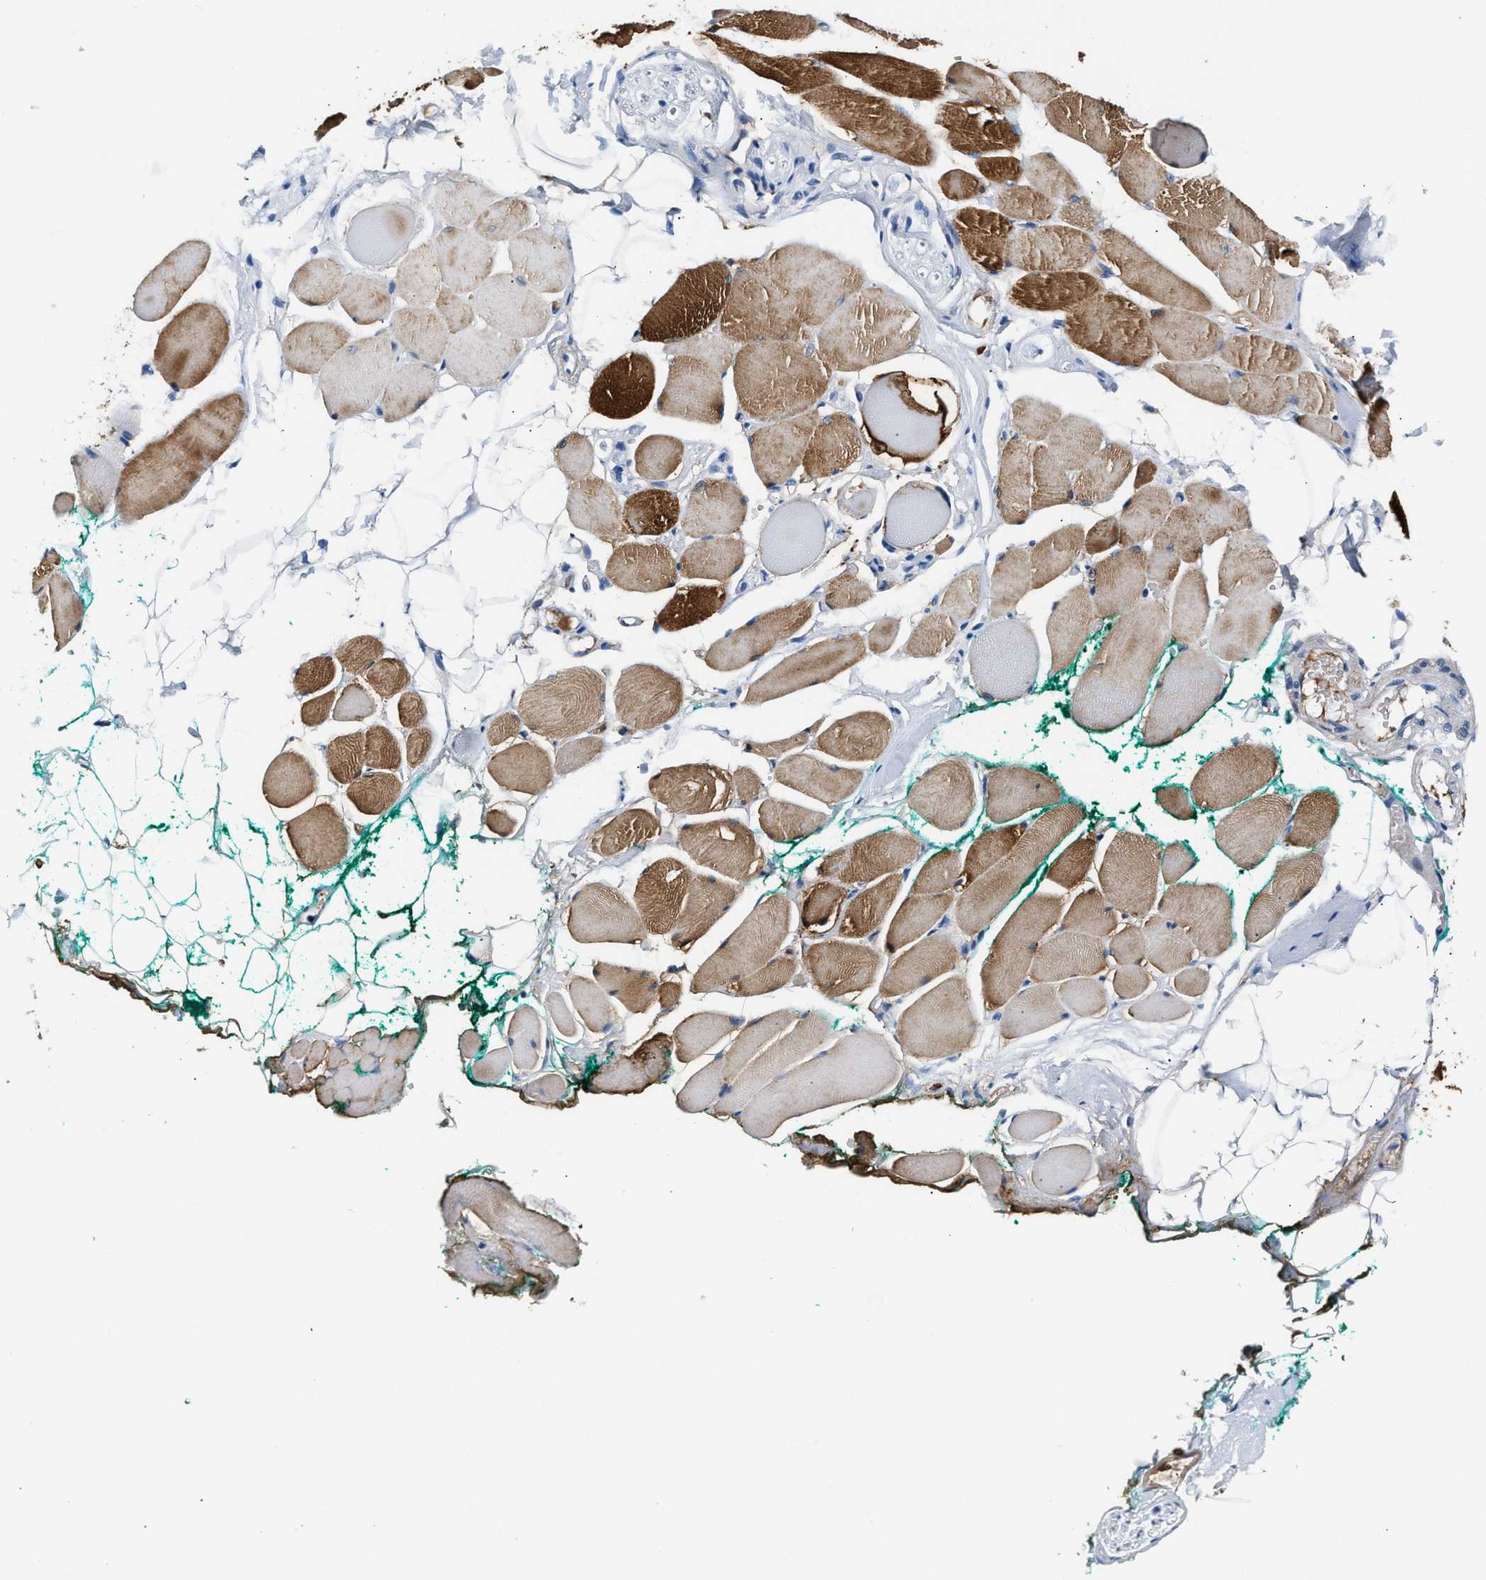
{"staining": {"intensity": "strong", "quantity": ">75%", "location": "cytoplasmic/membranous"}, "tissue": "skeletal muscle", "cell_type": "Myocytes", "image_type": "normal", "snomed": [{"axis": "morphology", "description": "Normal tissue, NOS"}, {"axis": "topography", "description": "Skeletal muscle"}, {"axis": "topography", "description": "Peripheral nerve tissue"}], "caption": "Strong cytoplasmic/membranous positivity is identified in about >75% of myocytes in normal skeletal muscle. (IHC, brightfield microscopy, high magnification).", "gene": "TUT7", "patient": {"sex": "female", "age": 84}}